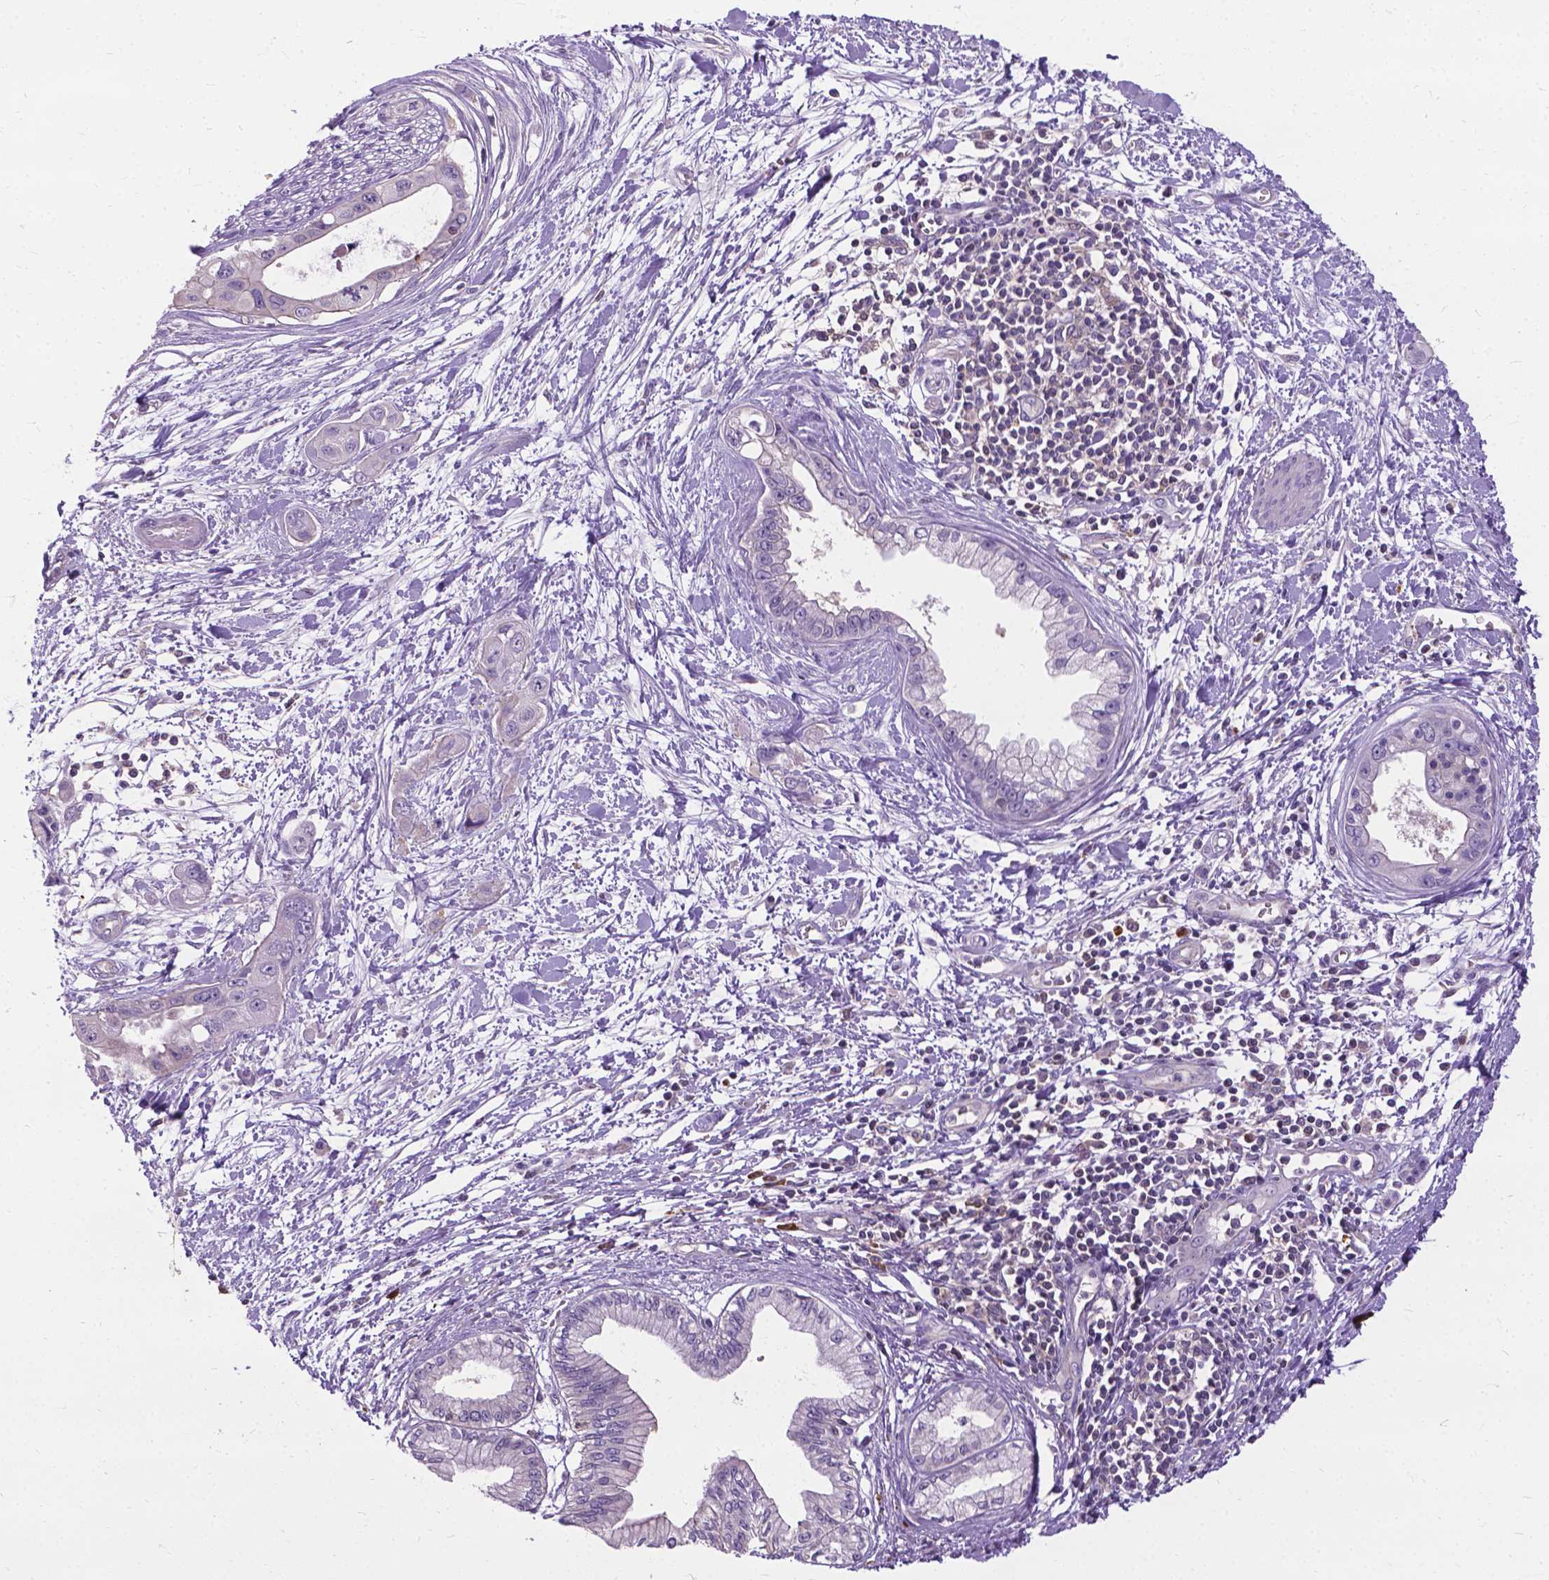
{"staining": {"intensity": "negative", "quantity": "none", "location": "none"}, "tissue": "pancreatic cancer", "cell_type": "Tumor cells", "image_type": "cancer", "snomed": [{"axis": "morphology", "description": "Adenocarcinoma, NOS"}, {"axis": "topography", "description": "Pancreas"}], "caption": "This is an immunohistochemistry photomicrograph of pancreatic cancer. There is no expression in tumor cells.", "gene": "JAK3", "patient": {"sex": "male", "age": 60}}